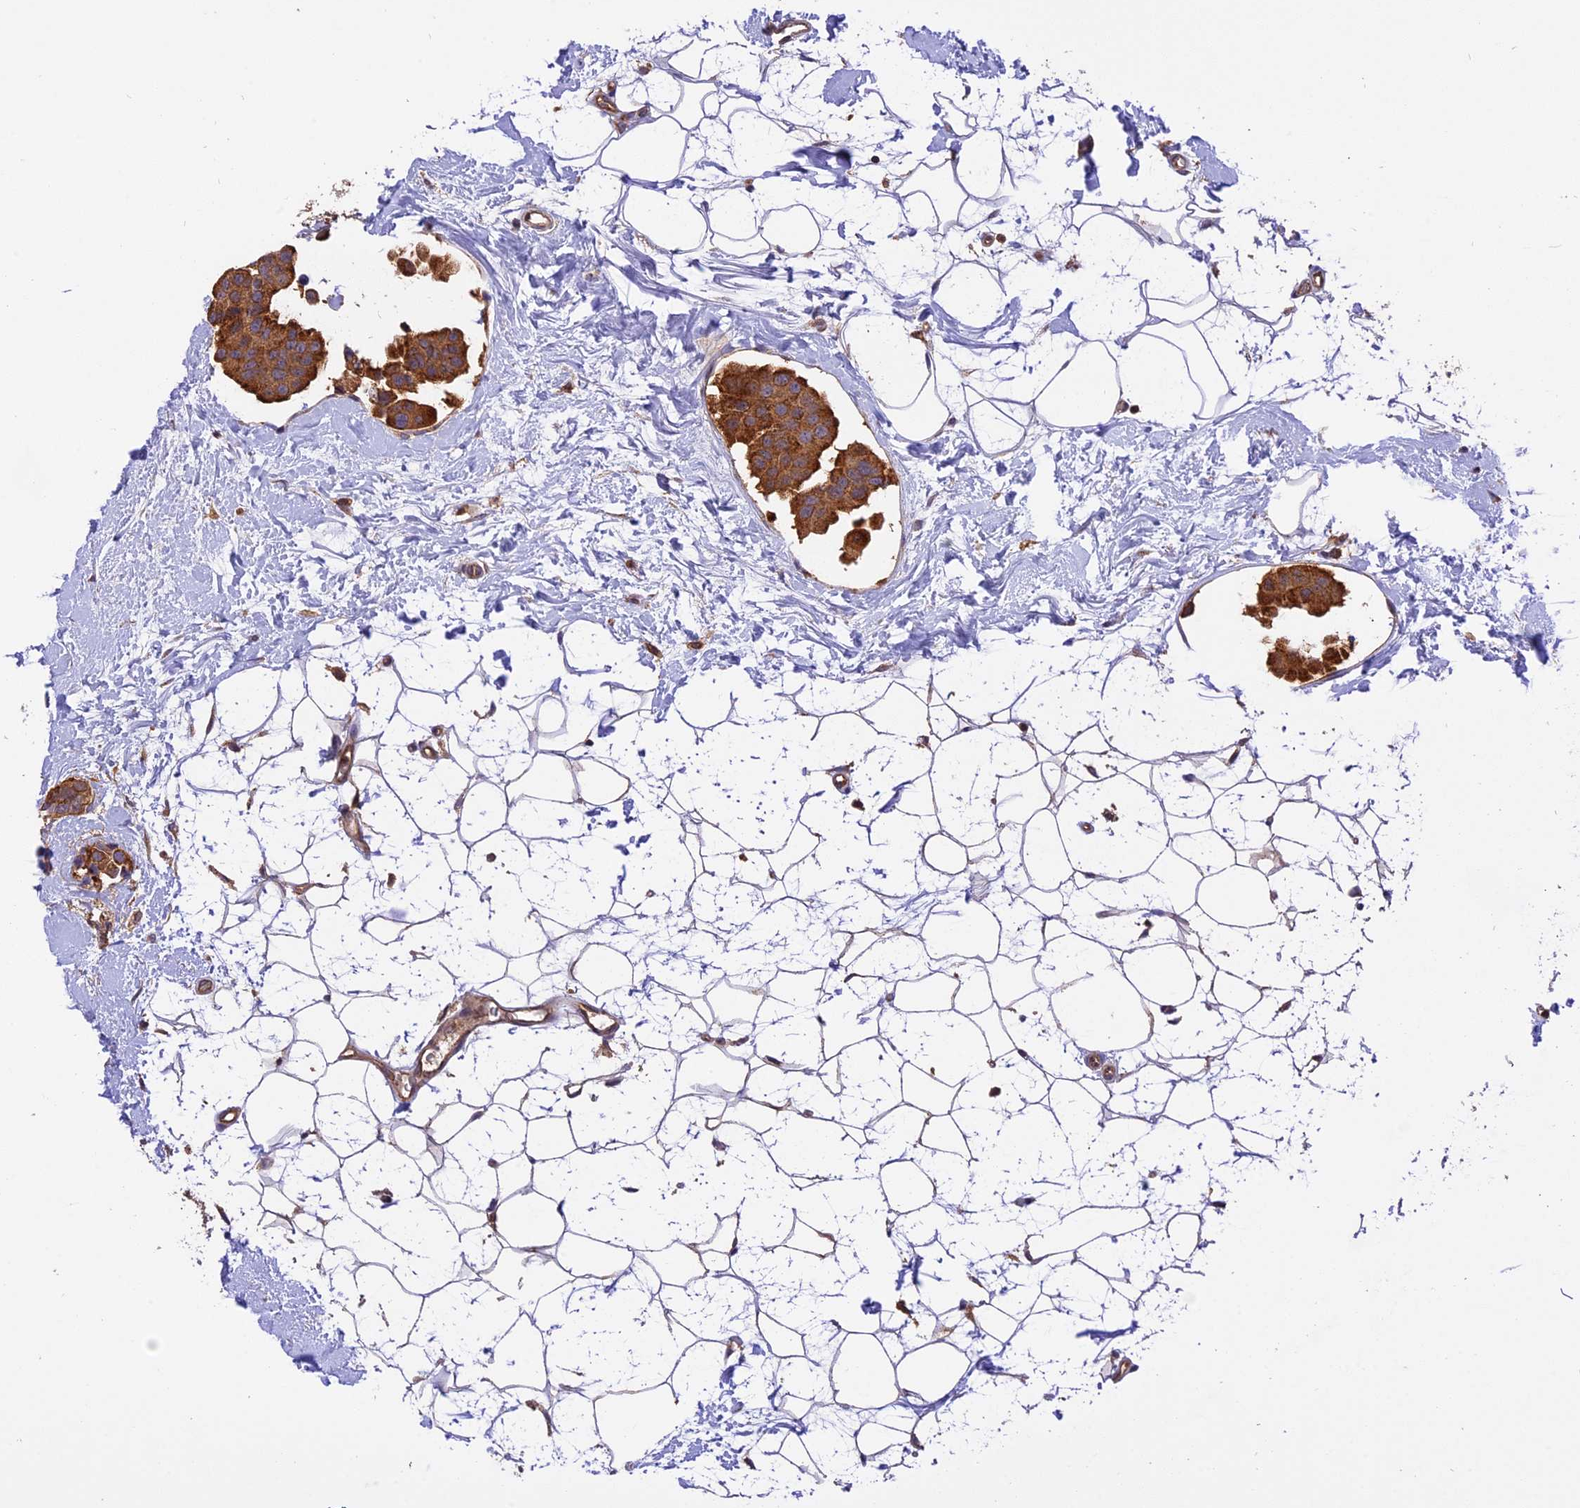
{"staining": {"intensity": "strong", "quantity": ">75%", "location": "cytoplasmic/membranous"}, "tissue": "breast cancer", "cell_type": "Tumor cells", "image_type": "cancer", "snomed": [{"axis": "morphology", "description": "Normal tissue, NOS"}, {"axis": "morphology", "description": "Duct carcinoma"}, {"axis": "topography", "description": "Breast"}], "caption": "There is high levels of strong cytoplasmic/membranous staining in tumor cells of breast cancer, as demonstrated by immunohistochemical staining (brown color).", "gene": "PEX3", "patient": {"sex": "female", "age": 39}}